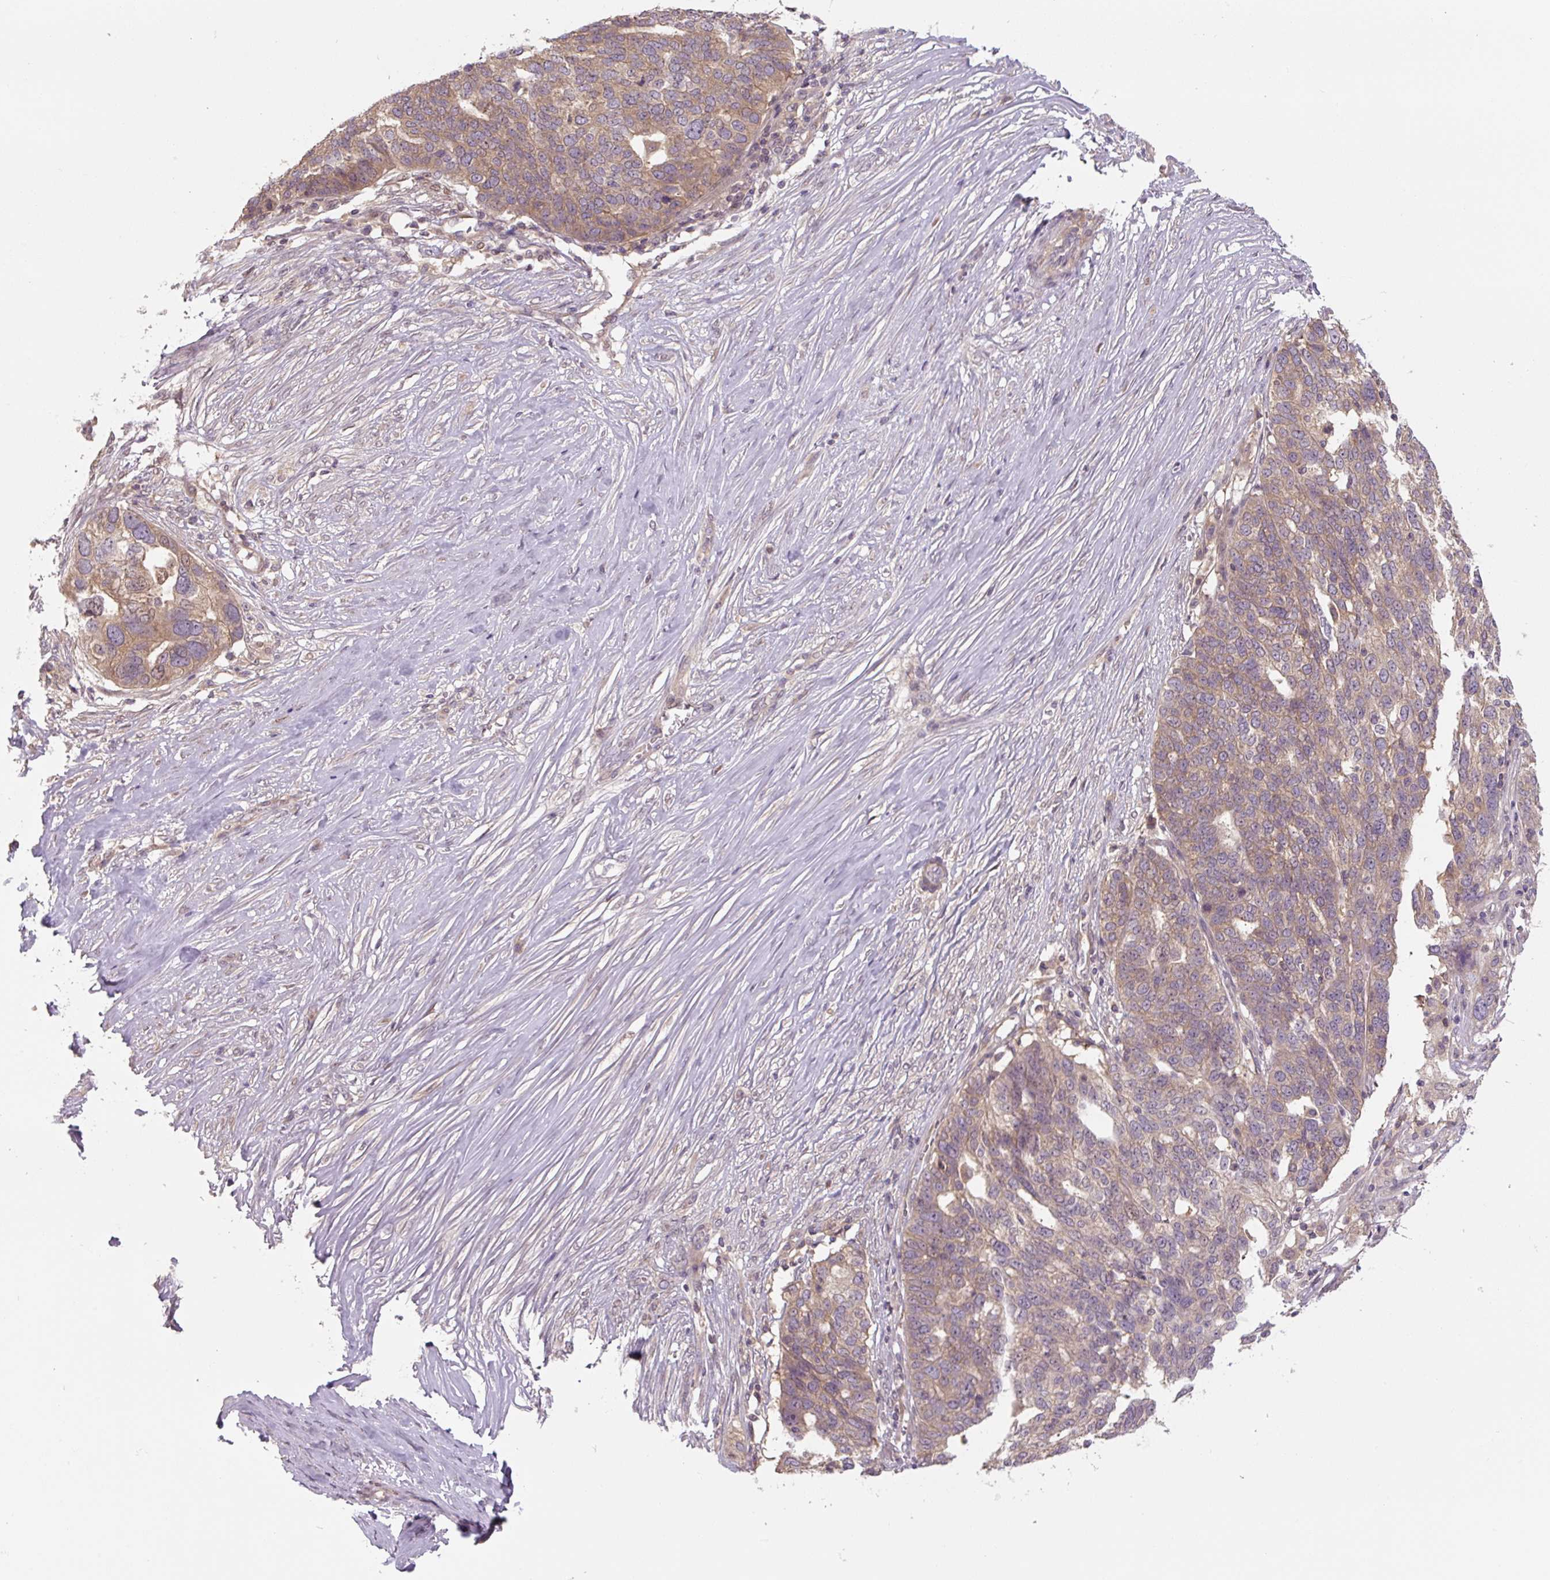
{"staining": {"intensity": "moderate", "quantity": "<25%", "location": "cytoplasmic/membranous"}, "tissue": "ovarian cancer", "cell_type": "Tumor cells", "image_type": "cancer", "snomed": [{"axis": "morphology", "description": "Cystadenocarcinoma, serous, NOS"}, {"axis": "topography", "description": "Ovary"}], "caption": "Ovarian cancer stained with DAB (3,3'-diaminobenzidine) immunohistochemistry reveals low levels of moderate cytoplasmic/membranous expression in approximately <25% of tumor cells.", "gene": "C2orf73", "patient": {"sex": "female", "age": 59}}